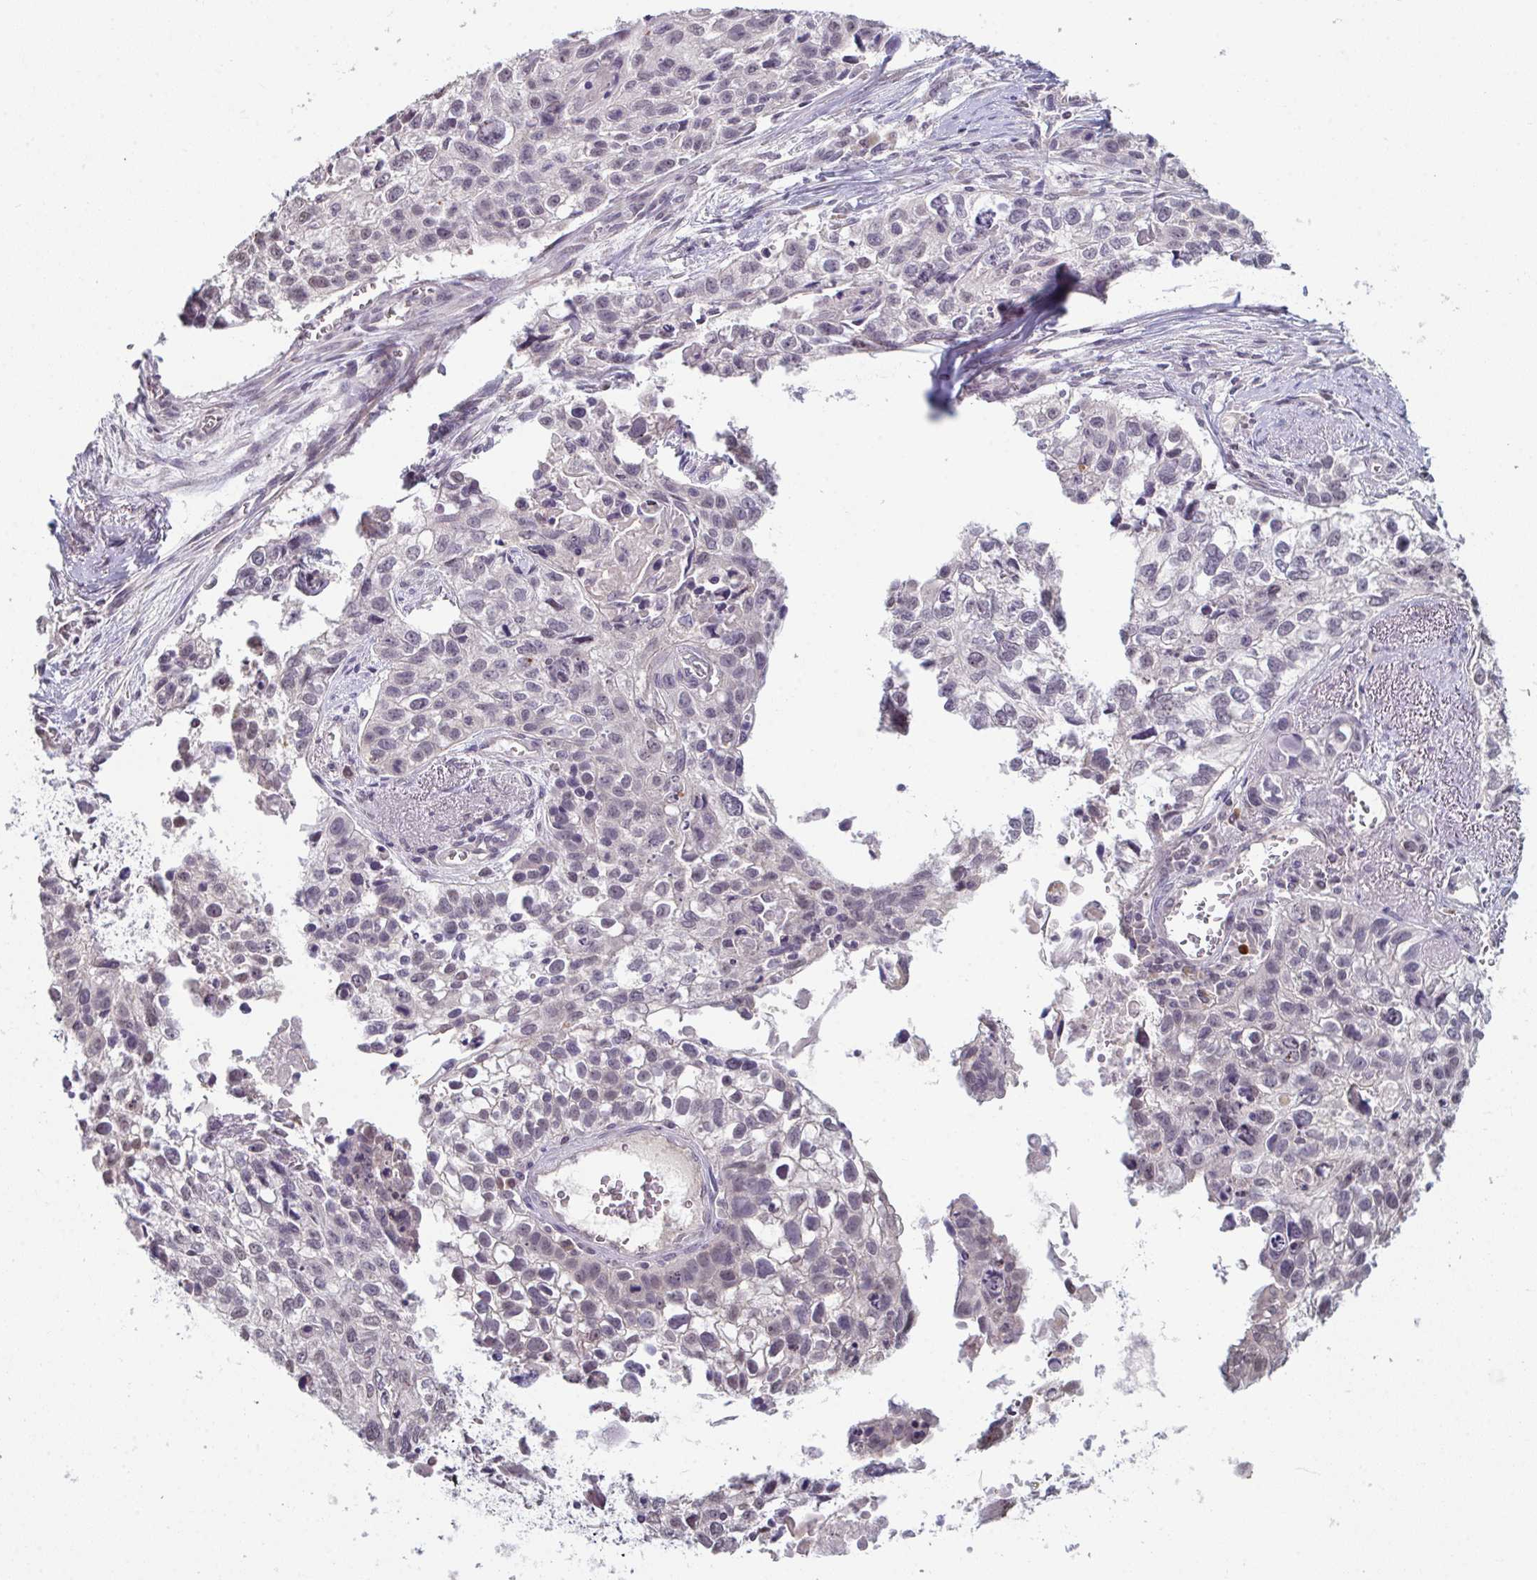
{"staining": {"intensity": "negative", "quantity": "none", "location": "none"}, "tissue": "lung cancer", "cell_type": "Tumor cells", "image_type": "cancer", "snomed": [{"axis": "morphology", "description": "Squamous cell carcinoma, NOS"}, {"axis": "topography", "description": "Lung"}], "caption": "This is an IHC micrograph of human lung cancer. There is no expression in tumor cells.", "gene": "ZNF214", "patient": {"sex": "male", "age": 74}}